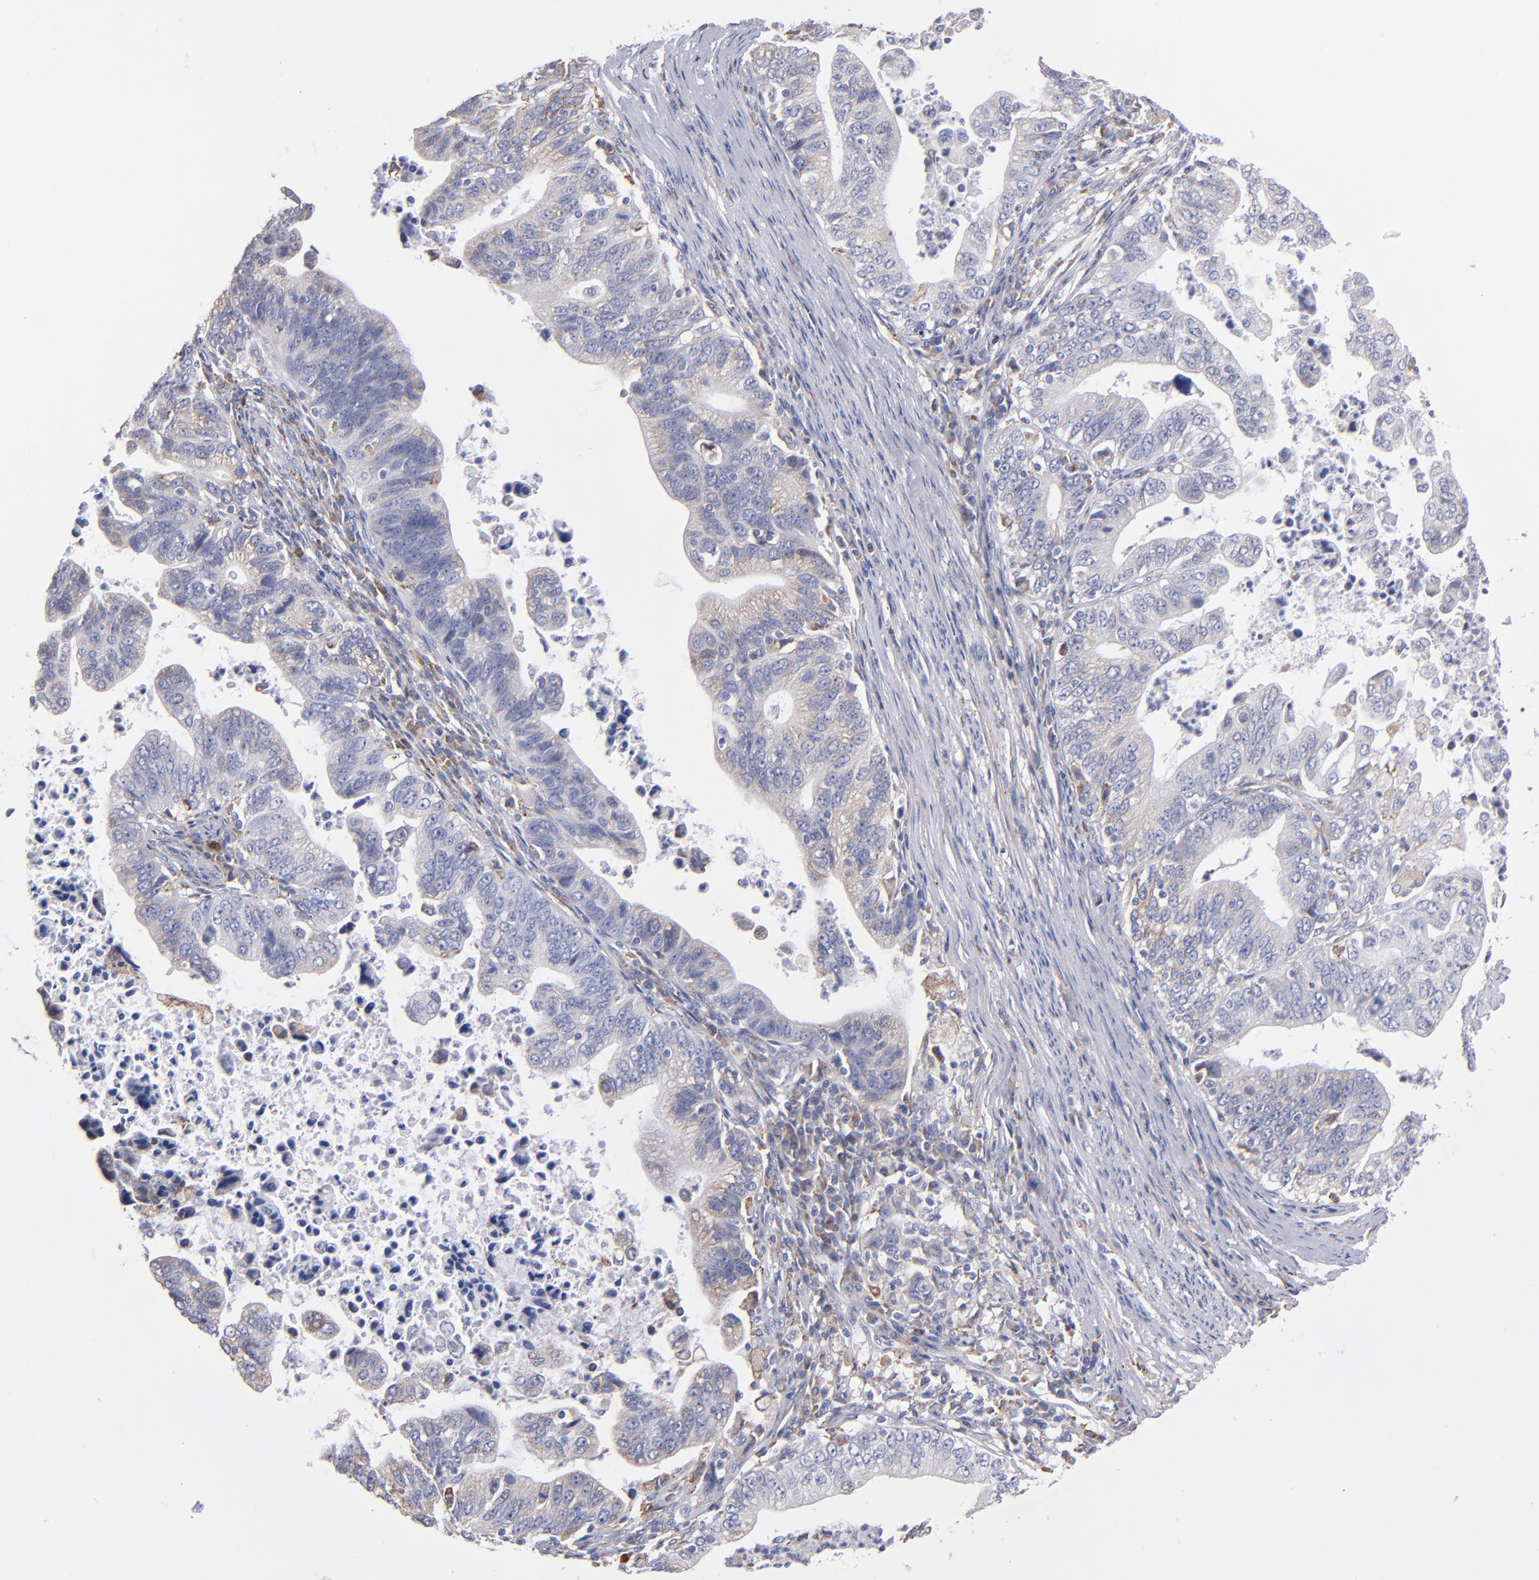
{"staining": {"intensity": "weak", "quantity": "25%-75%", "location": "cytoplasmic/membranous"}, "tissue": "stomach cancer", "cell_type": "Tumor cells", "image_type": "cancer", "snomed": [{"axis": "morphology", "description": "Adenocarcinoma, NOS"}, {"axis": "topography", "description": "Stomach, upper"}], "caption": "Immunohistochemistry (IHC) (DAB (3,3'-diaminobenzidine)) staining of stomach adenocarcinoma exhibits weak cytoplasmic/membranous protein expression in approximately 25%-75% of tumor cells.", "gene": "MFGE8", "patient": {"sex": "female", "age": 50}}